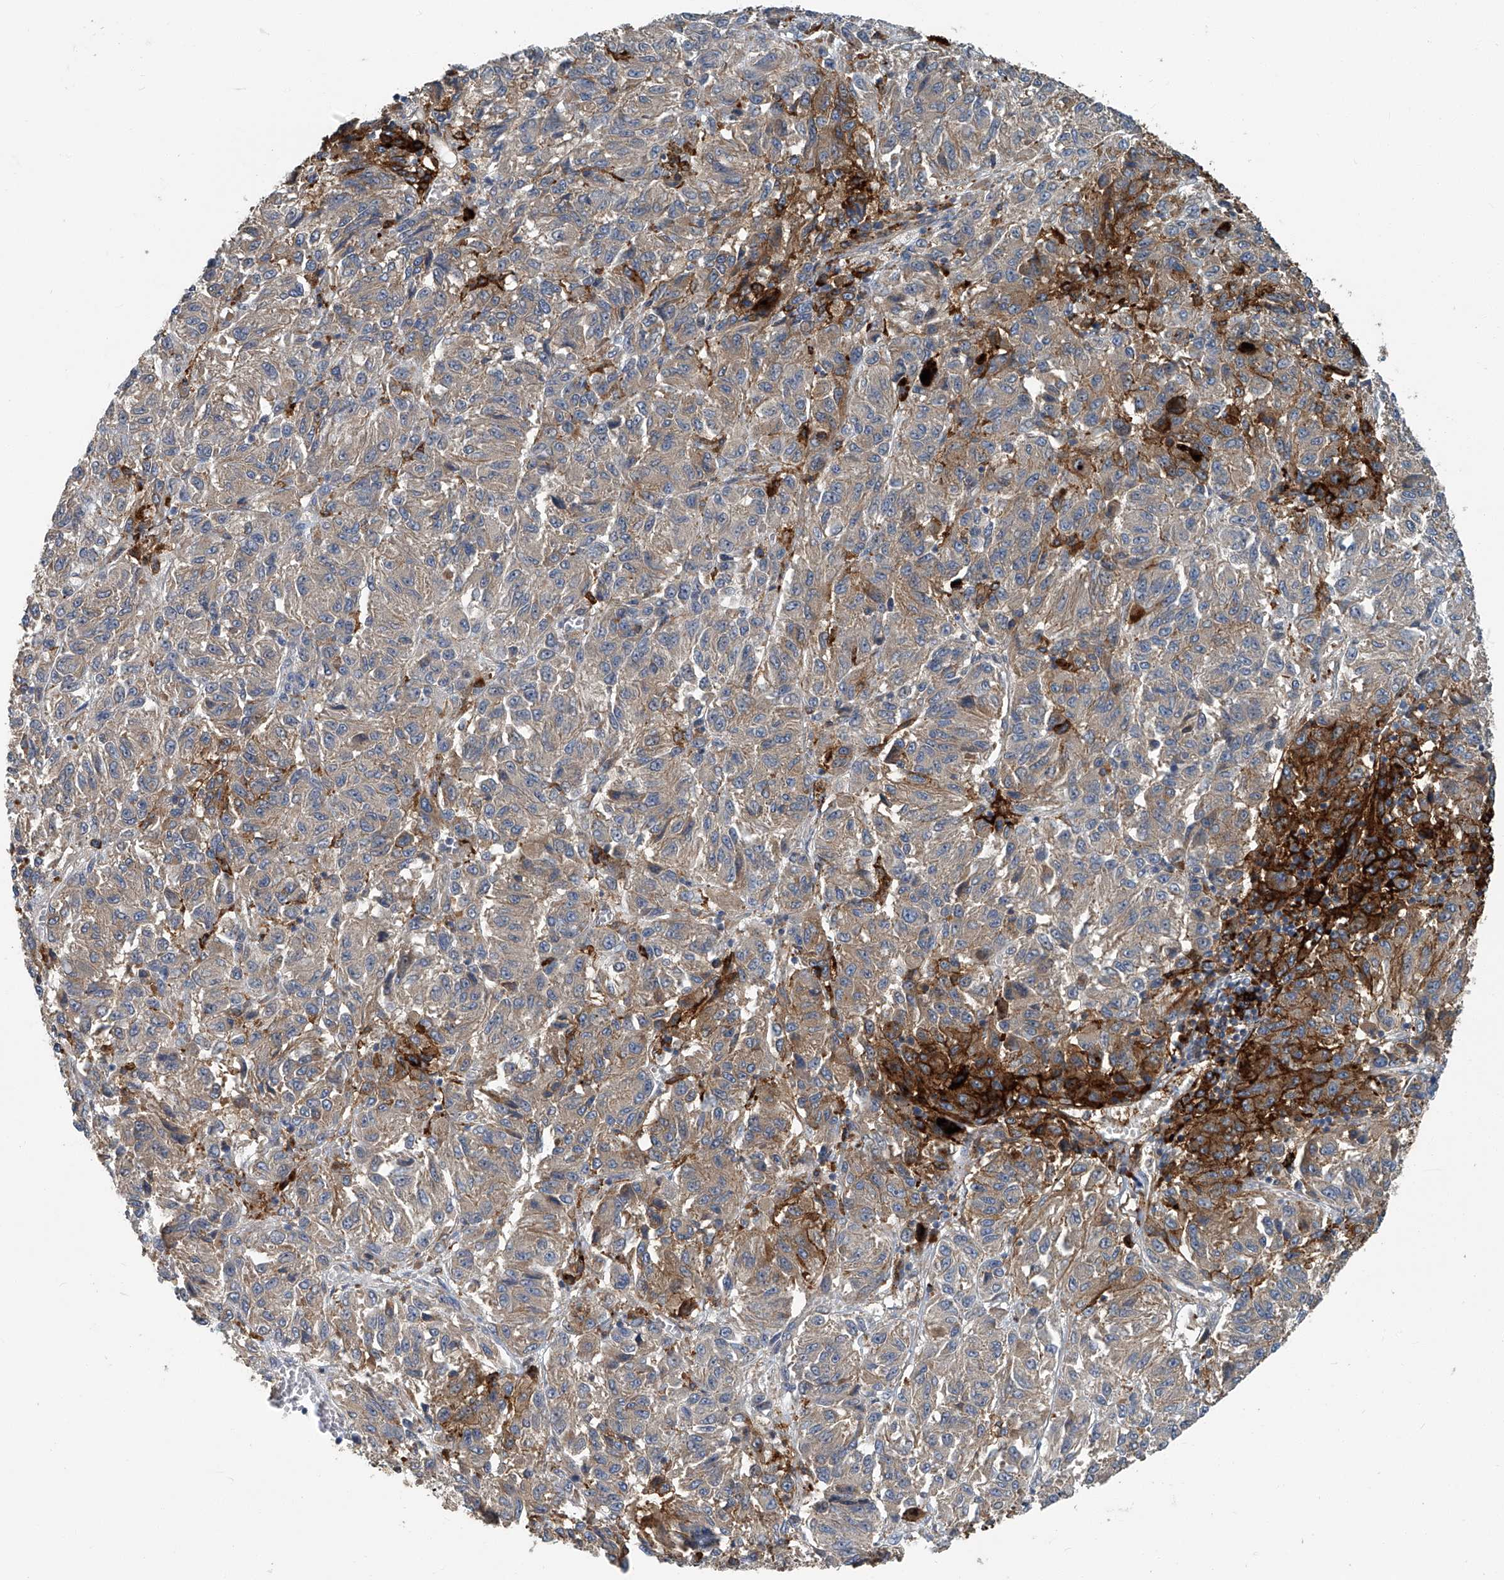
{"staining": {"intensity": "strong", "quantity": "<25%", "location": "cytoplasmic/membranous"}, "tissue": "melanoma", "cell_type": "Tumor cells", "image_type": "cancer", "snomed": [{"axis": "morphology", "description": "Malignant melanoma, Metastatic site"}, {"axis": "topography", "description": "Lung"}], "caption": "Melanoma stained for a protein (brown) displays strong cytoplasmic/membranous positive staining in approximately <25% of tumor cells.", "gene": "FAM167A", "patient": {"sex": "male", "age": 64}}